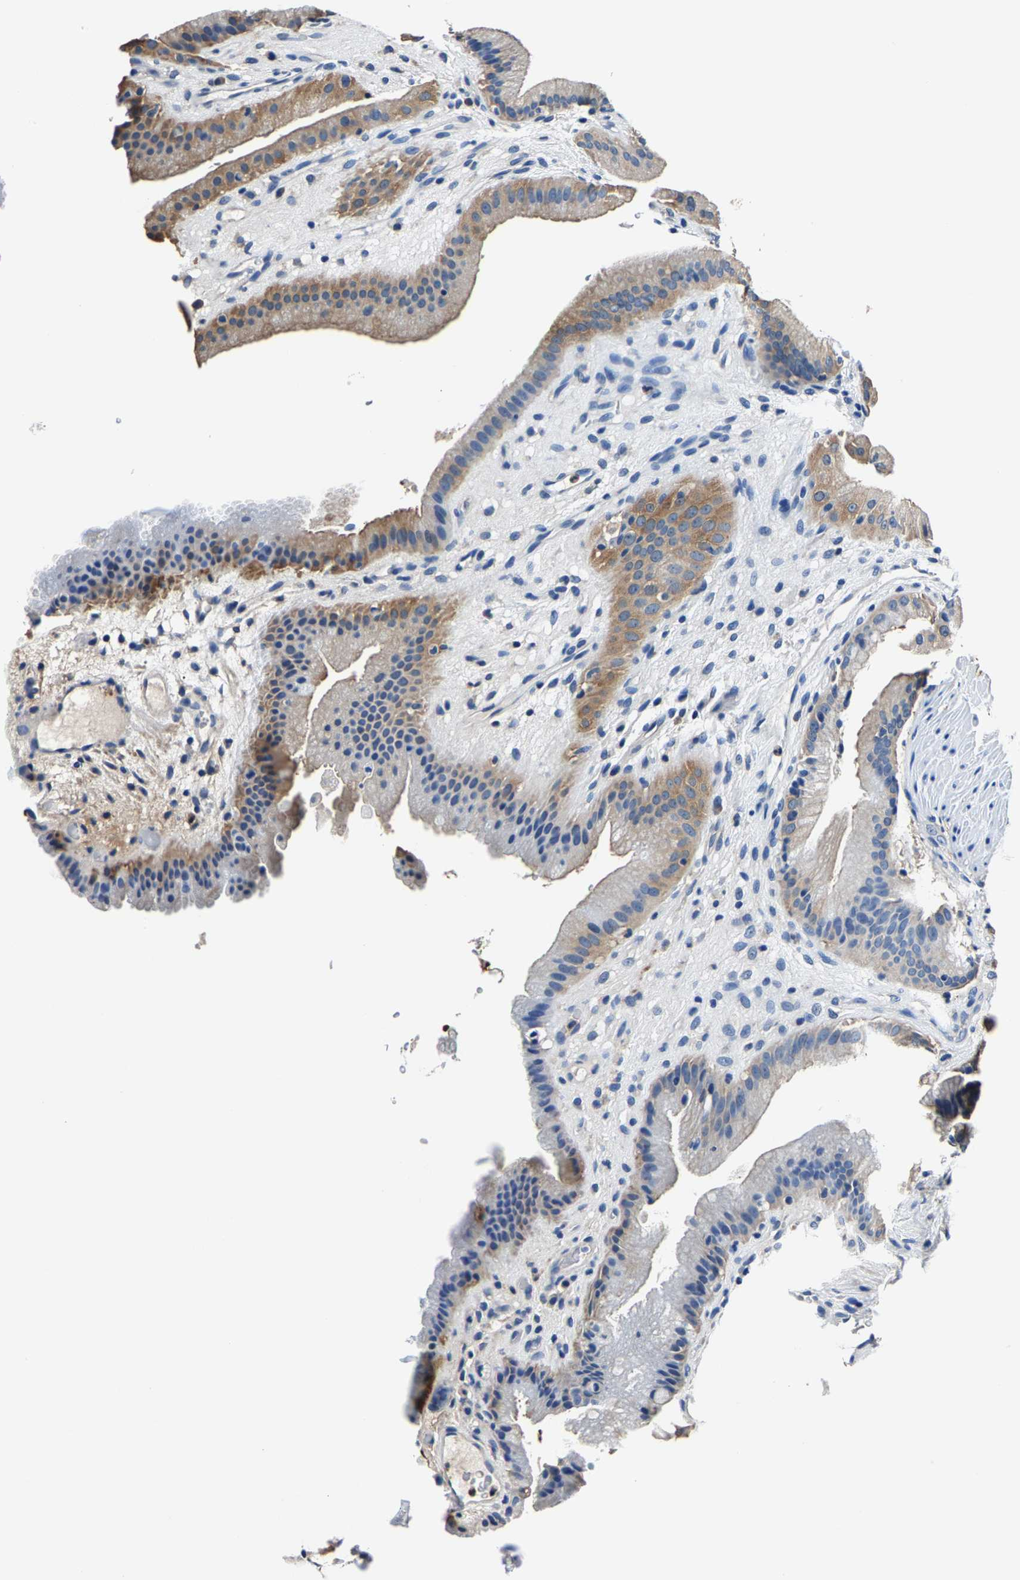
{"staining": {"intensity": "moderate", "quantity": "25%-75%", "location": "cytoplasmic/membranous"}, "tissue": "gallbladder", "cell_type": "Glandular cells", "image_type": "normal", "snomed": [{"axis": "morphology", "description": "Normal tissue, NOS"}, {"axis": "topography", "description": "Gallbladder"}], "caption": "IHC image of unremarkable gallbladder: gallbladder stained using IHC exhibits medium levels of moderate protein expression localized specifically in the cytoplasmic/membranous of glandular cells, appearing as a cytoplasmic/membranous brown color.", "gene": "ALDOB", "patient": {"sex": "male", "age": 49}}